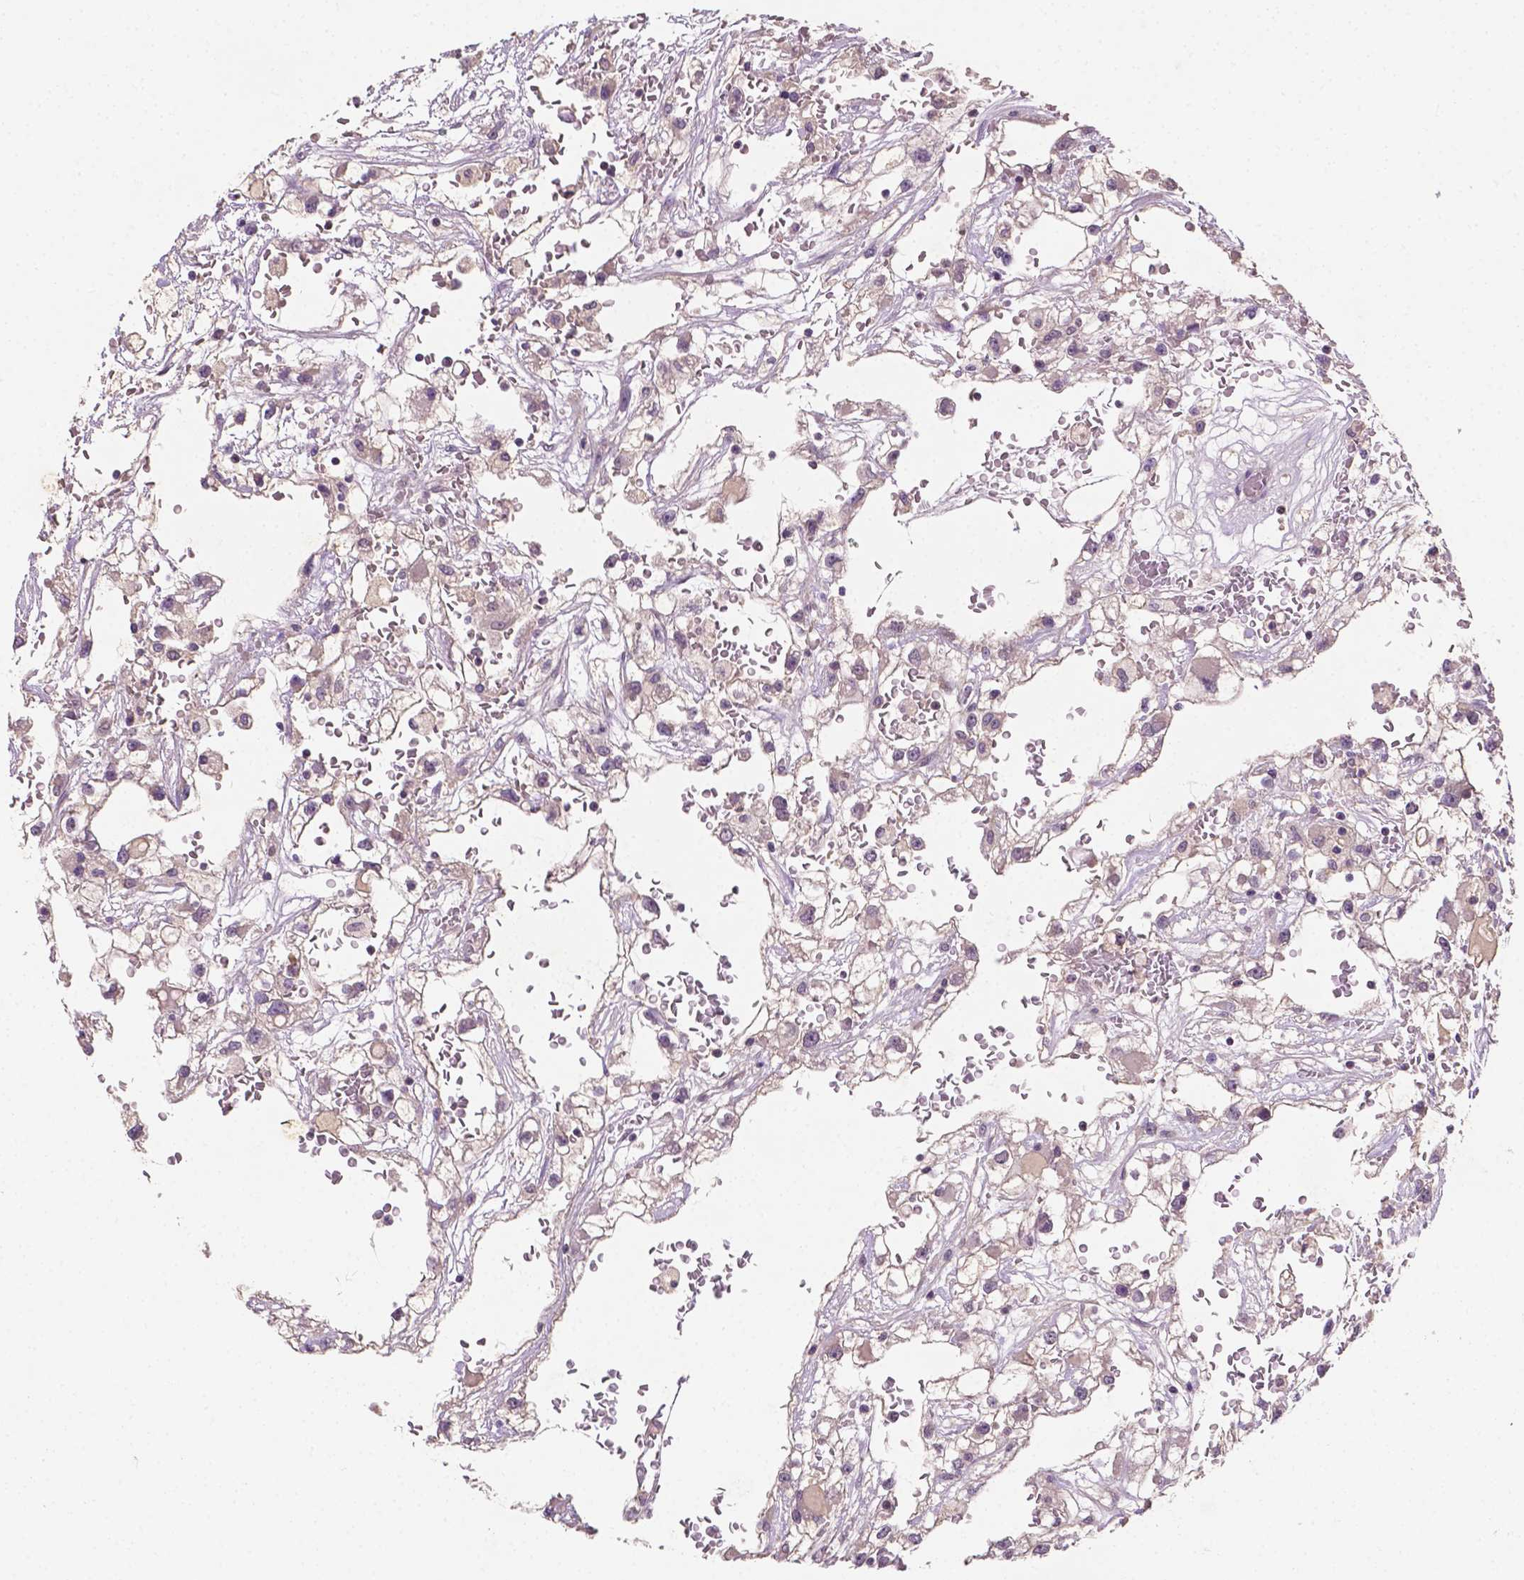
{"staining": {"intensity": "negative", "quantity": "none", "location": "none"}, "tissue": "renal cancer", "cell_type": "Tumor cells", "image_type": "cancer", "snomed": [{"axis": "morphology", "description": "Adenocarcinoma, NOS"}, {"axis": "topography", "description": "Kidney"}], "caption": "High magnification brightfield microscopy of renal cancer stained with DAB (brown) and counterstained with hematoxylin (blue): tumor cells show no significant staining.", "gene": "MROH6", "patient": {"sex": "male", "age": 59}}